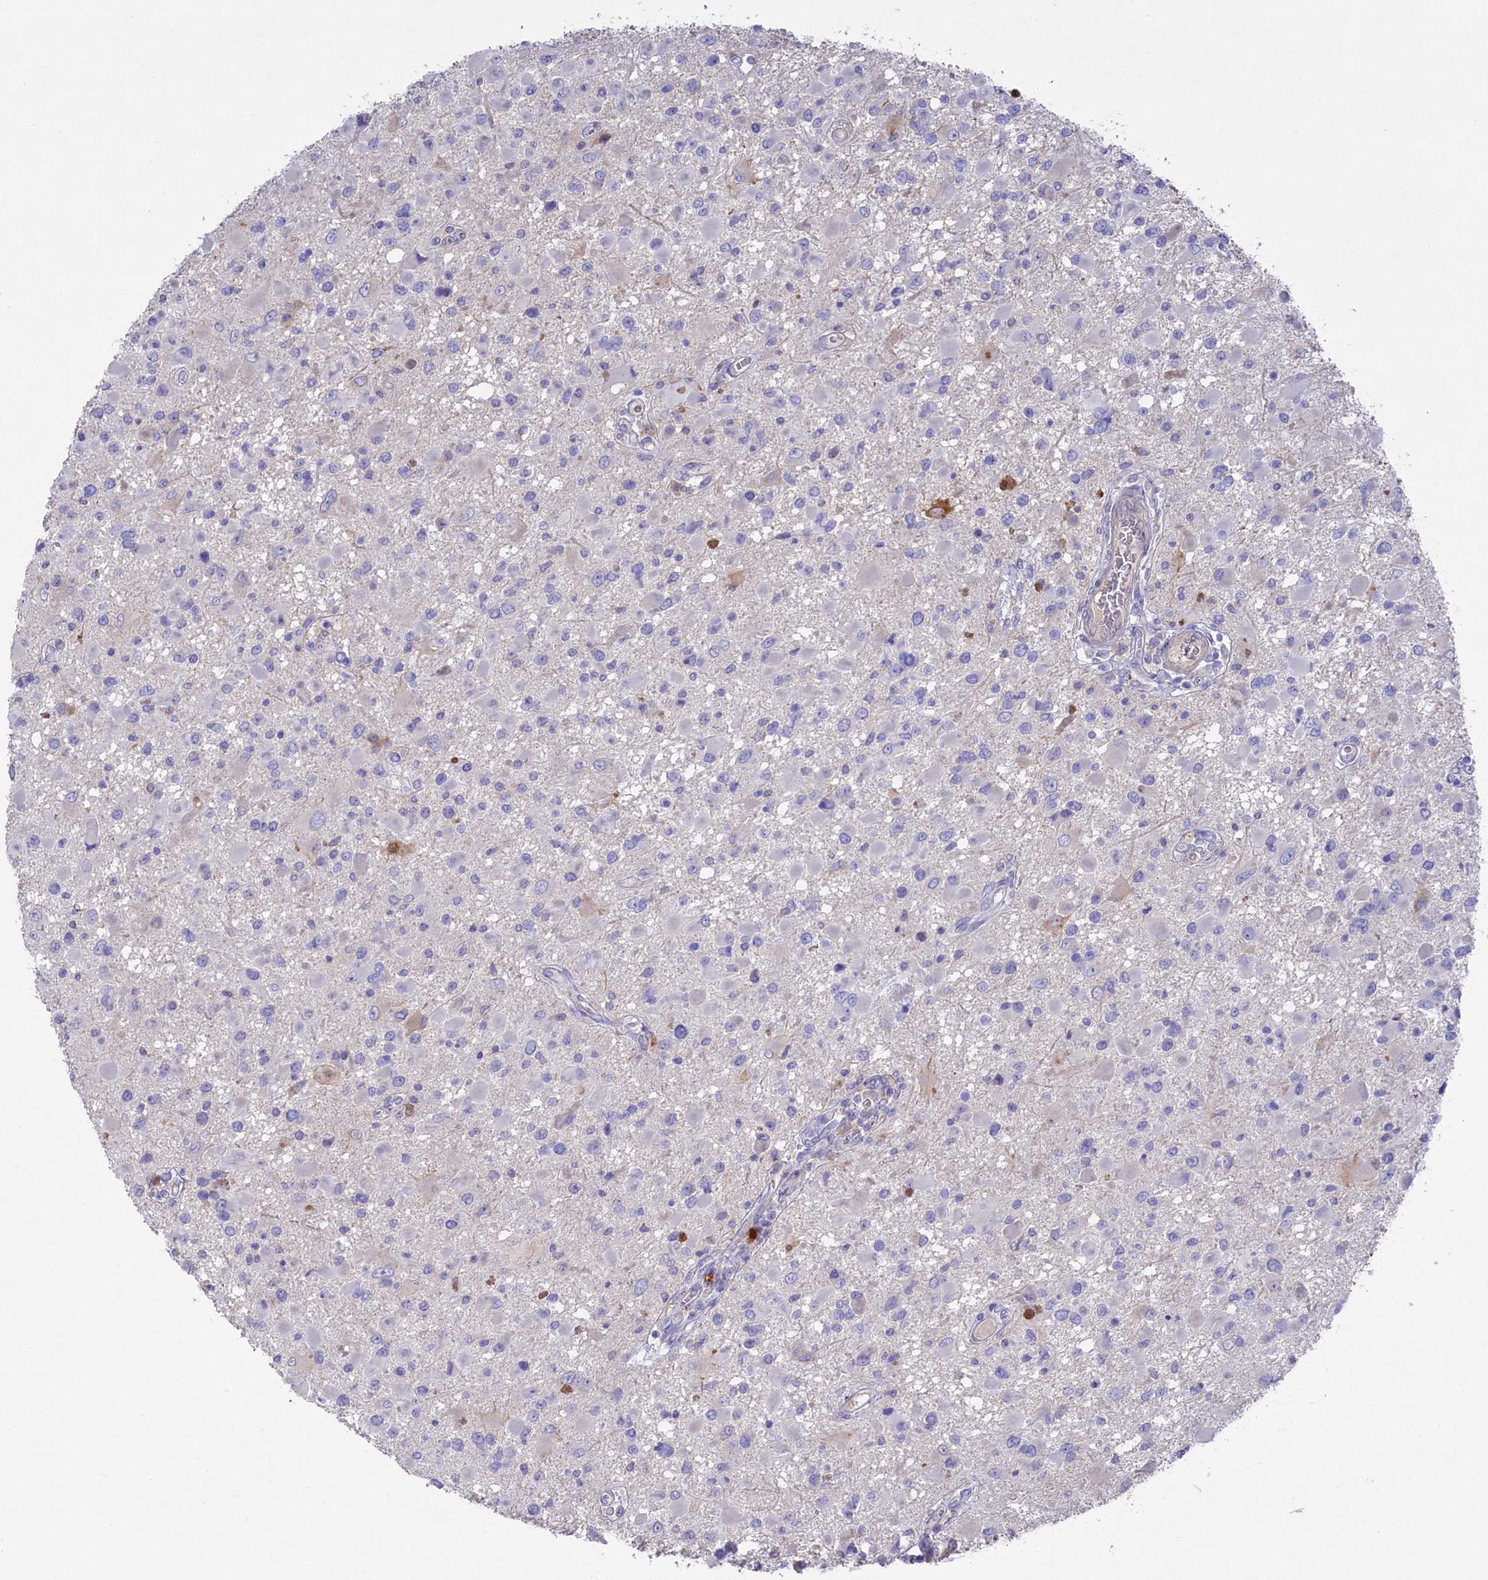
{"staining": {"intensity": "negative", "quantity": "none", "location": "none"}, "tissue": "glioma", "cell_type": "Tumor cells", "image_type": "cancer", "snomed": [{"axis": "morphology", "description": "Glioma, malignant, High grade"}, {"axis": "topography", "description": "Brain"}], "caption": "The micrograph exhibits no staining of tumor cells in glioma. The staining was performed using DAB to visualize the protein expression in brown, while the nuclei were stained in blue with hematoxylin (Magnification: 20x).", "gene": "LHFPL4", "patient": {"sex": "male", "age": 53}}